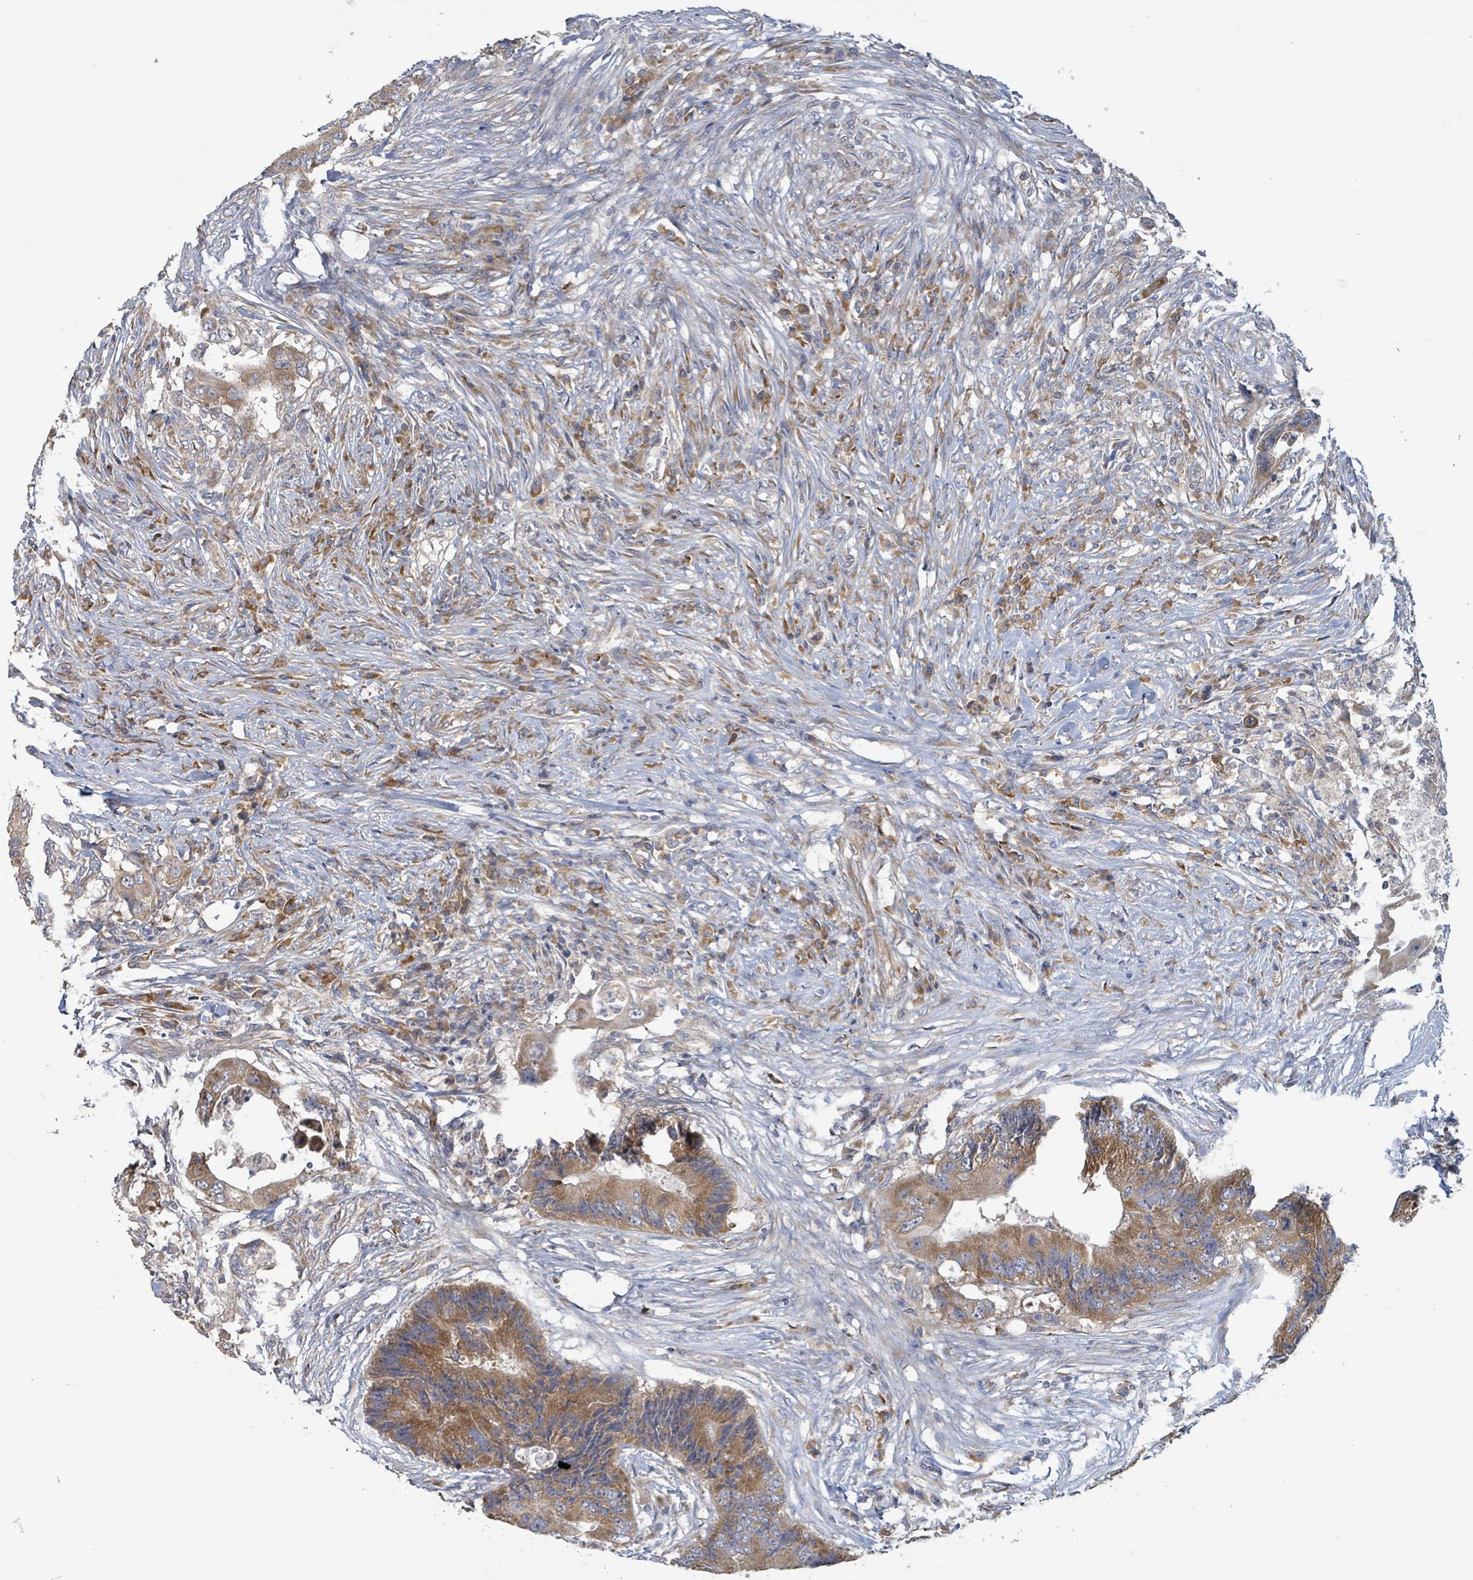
{"staining": {"intensity": "moderate", "quantity": ">75%", "location": "cytoplasmic/membranous"}, "tissue": "colorectal cancer", "cell_type": "Tumor cells", "image_type": "cancer", "snomed": [{"axis": "morphology", "description": "Adenocarcinoma, NOS"}, {"axis": "topography", "description": "Colon"}], "caption": "Protein staining shows moderate cytoplasmic/membranous staining in approximately >75% of tumor cells in colorectal adenocarcinoma.", "gene": "RPL32", "patient": {"sex": "male", "age": 71}}